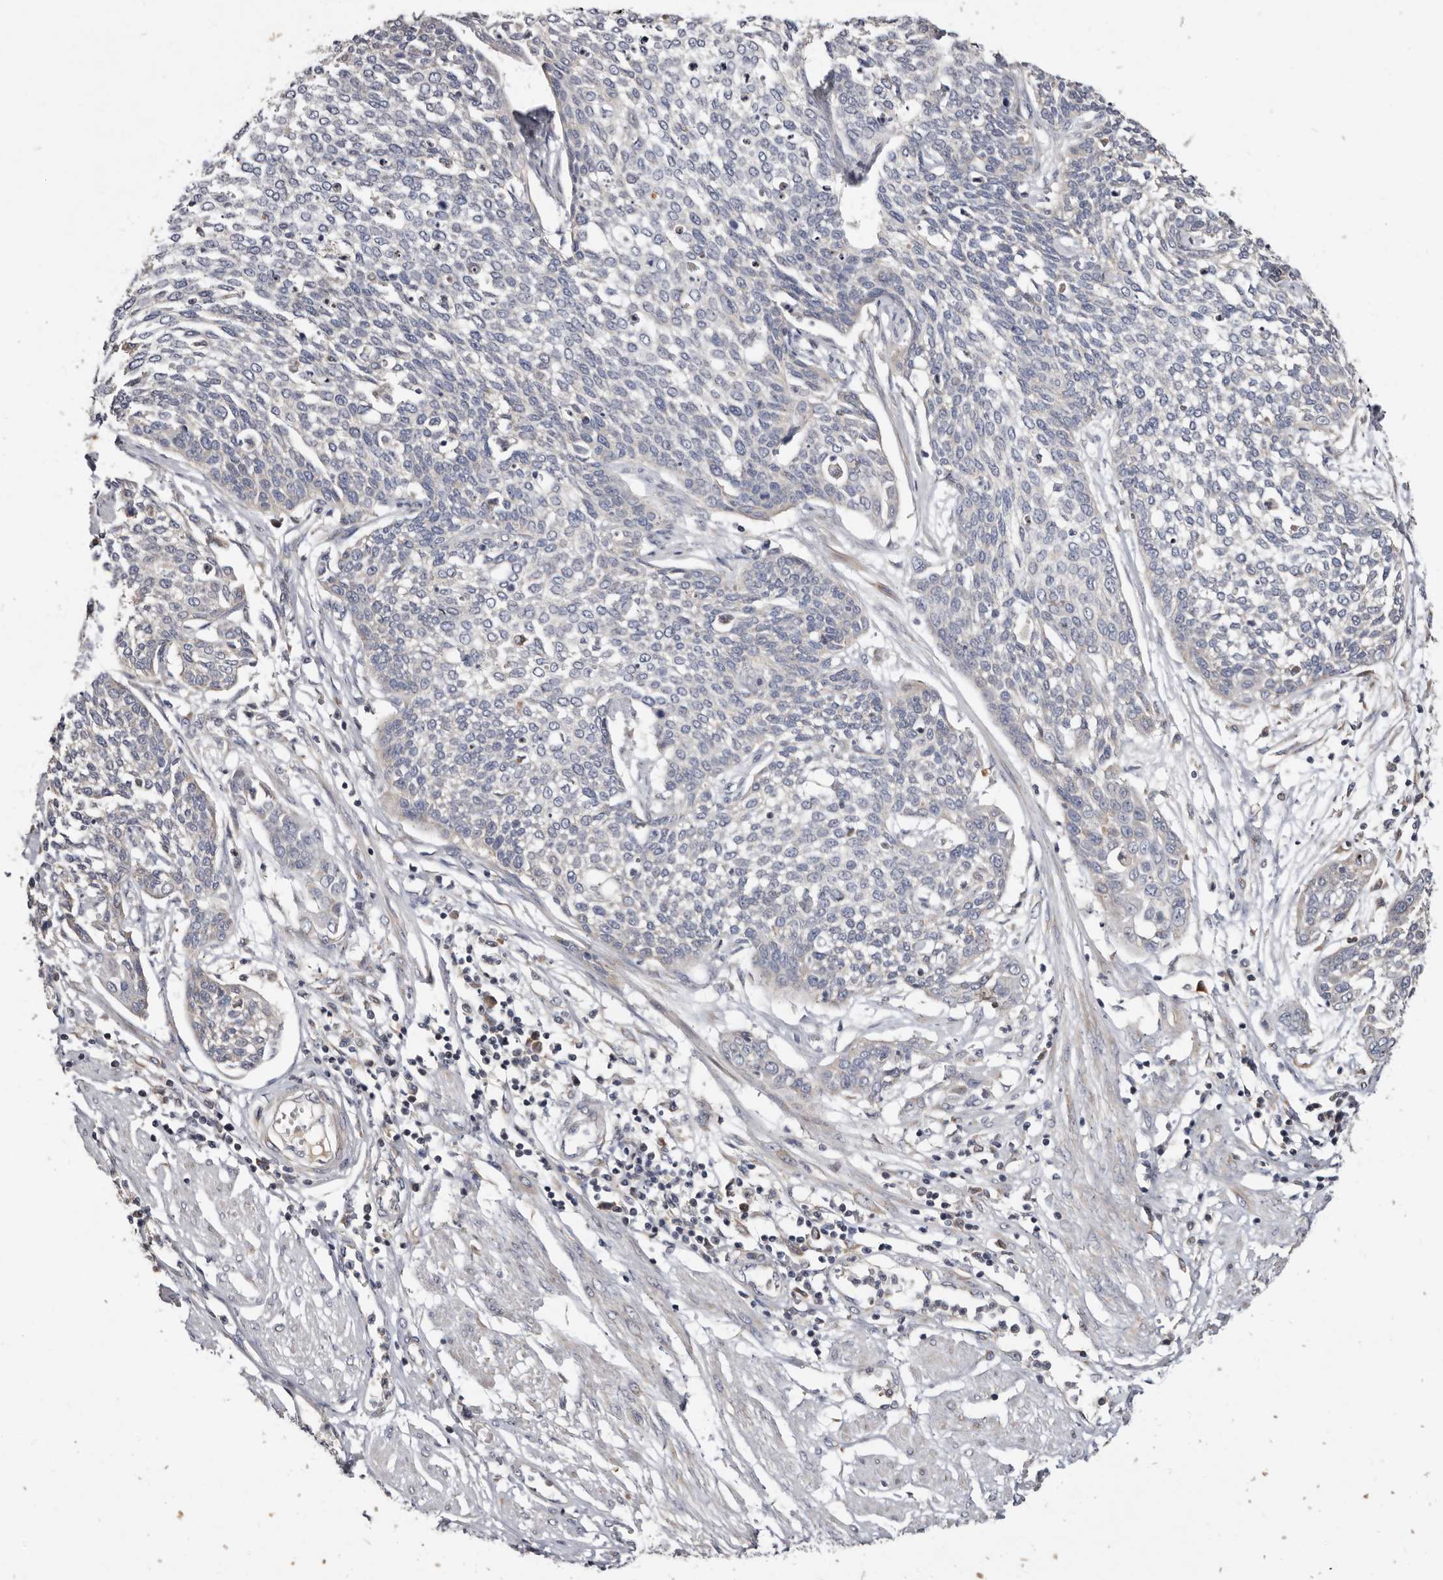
{"staining": {"intensity": "negative", "quantity": "none", "location": "none"}, "tissue": "cervical cancer", "cell_type": "Tumor cells", "image_type": "cancer", "snomed": [{"axis": "morphology", "description": "Squamous cell carcinoma, NOS"}, {"axis": "topography", "description": "Cervix"}], "caption": "DAB (3,3'-diaminobenzidine) immunohistochemical staining of human cervical squamous cell carcinoma demonstrates no significant staining in tumor cells.", "gene": "ASIC5", "patient": {"sex": "female", "age": 34}}